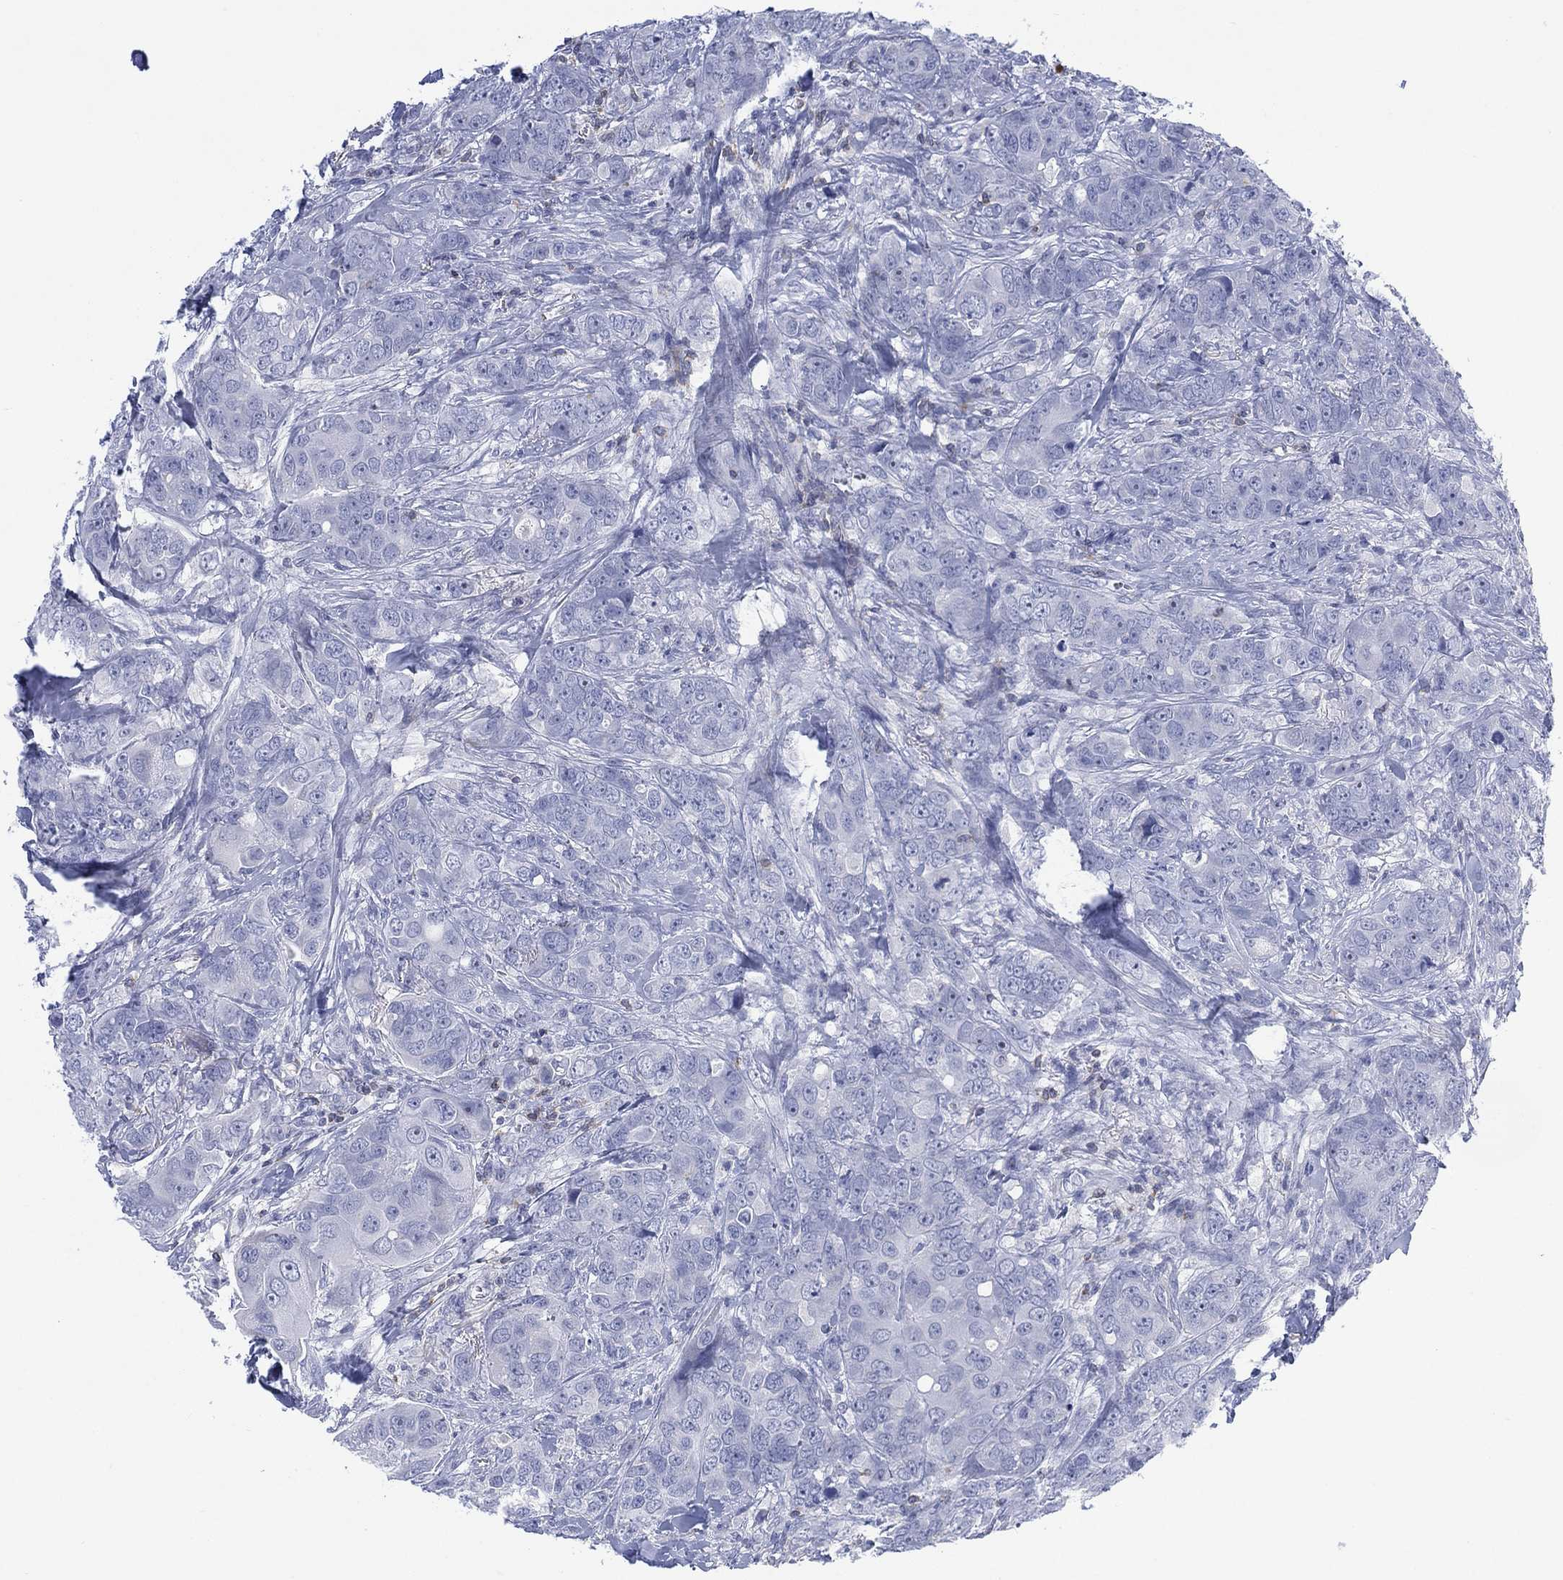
{"staining": {"intensity": "negative", "quantity": "none", "location": "none"}, "tissue": "breast cancer", "cell_type": "Tumor cells", "image_type": "cancer", "snomed": [{"axis": "morphology", "description": "Duct carcinoma"}, {"axis": "topography", "description": "Breast"}], "caption": "Protein analysis of invasive ductal carcinoma (breast) shows no significant positivity in tumor cells. Brightfield microscopy of immunohistochemistry stained with DAB (brown) and hematoxylin (blue), captured at high magnification.", "gene": "SEPTIN1", "patient": {"sex": "female", "age": 43}}